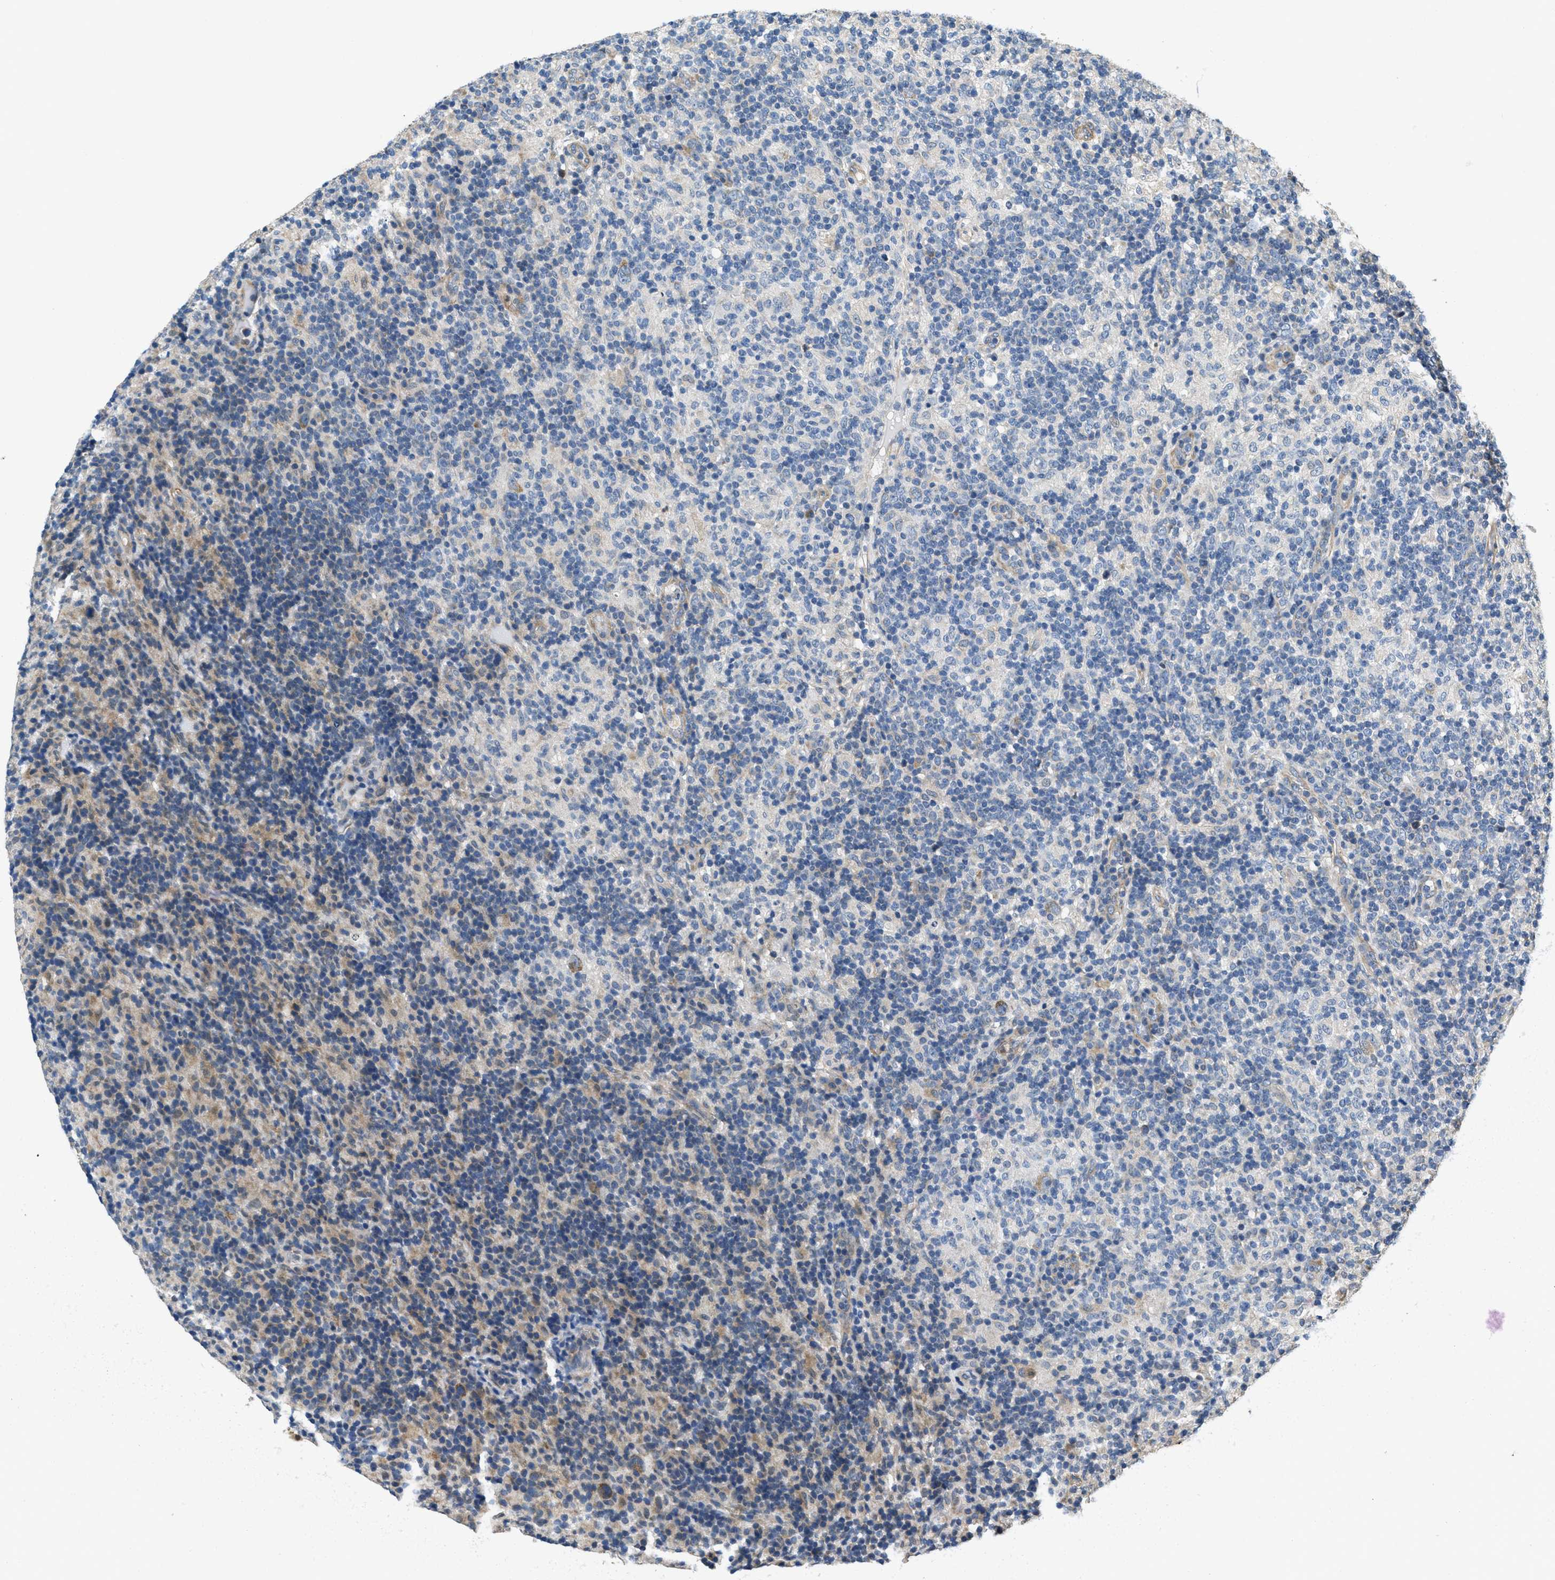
{"staining": {"intensity": "weak", "quantity": "25%-75%", "location": "cytoplasmic/membranous"}, "tissue": "lymphoma", "cell_type": "Tumor cells", "image_type": "cancer", "snomed": [{"axis": "morphology", "description": "Hodgkin's disease, NOS"}, {"axis": "topography", "description": "Lymph node"}], "caption": "DAB (3,3'-diaminobenzidine) immunohistochemical staining of lymphoma reveals weak cytoplasmic/membranous protein positivity in approximately 25%-75% of tumor cells.", "gene": "TOMM70", "patient": {"sex": "male", "age": 70}}